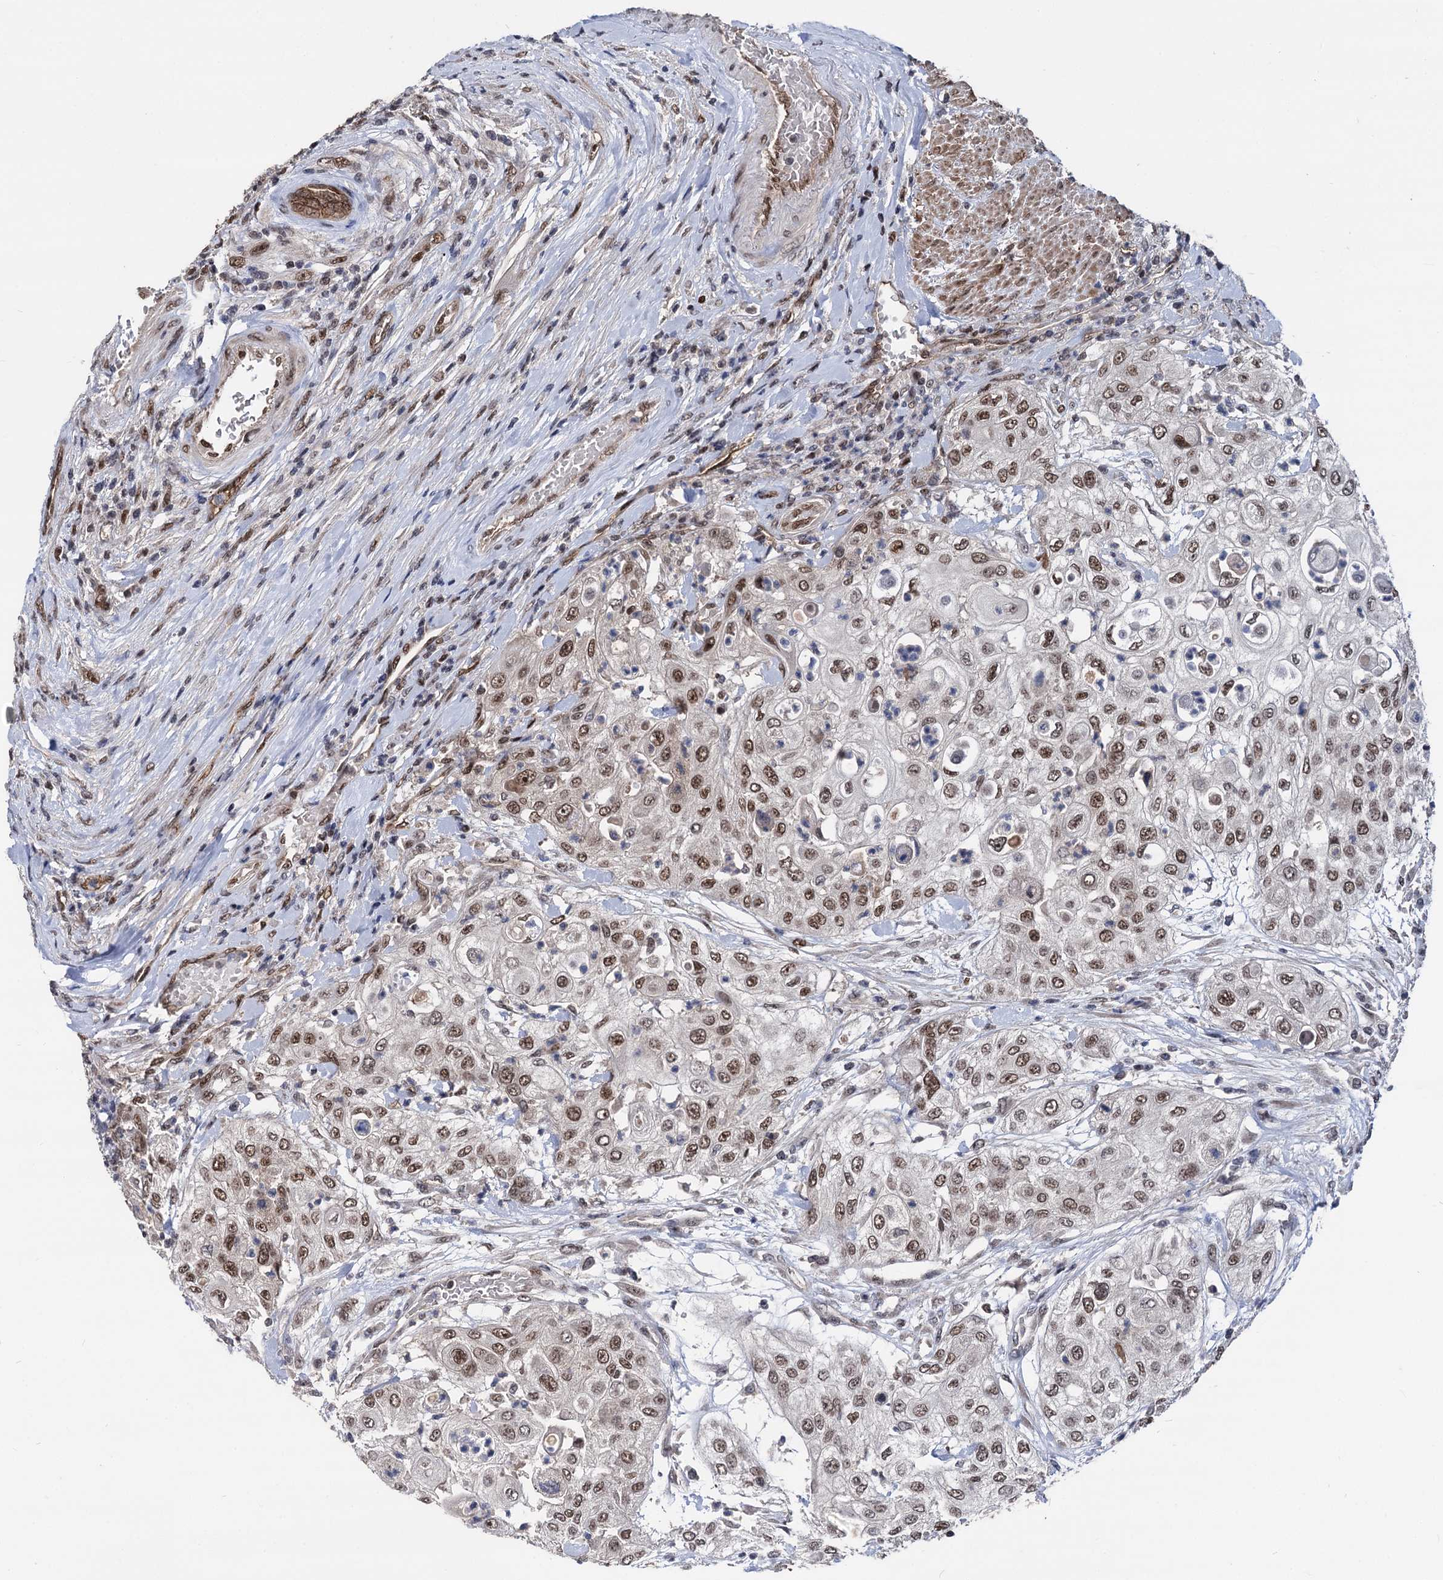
{"staining": {"intensity": "moderate", "quantity": ">75%", "location": "nuclear"}, "tissue": "urothelial cancer", "cell_type": "Tumor cells", "image_type": "cancer", "snomed": [{"axis": "morphology", "description": "Urothelial carcinoma, High grade"}, {"axis": "topography", "description": "Urinary bladder"}], "caption": "IHC image of human high-grade urothelial carcinoma stained for a protein (brown), which exhibits medium levels of moderate nuclear staining in about >75% of tumor cells.", "gene": "GALNT11", "patient": {"sex": "female", "age": 79}}